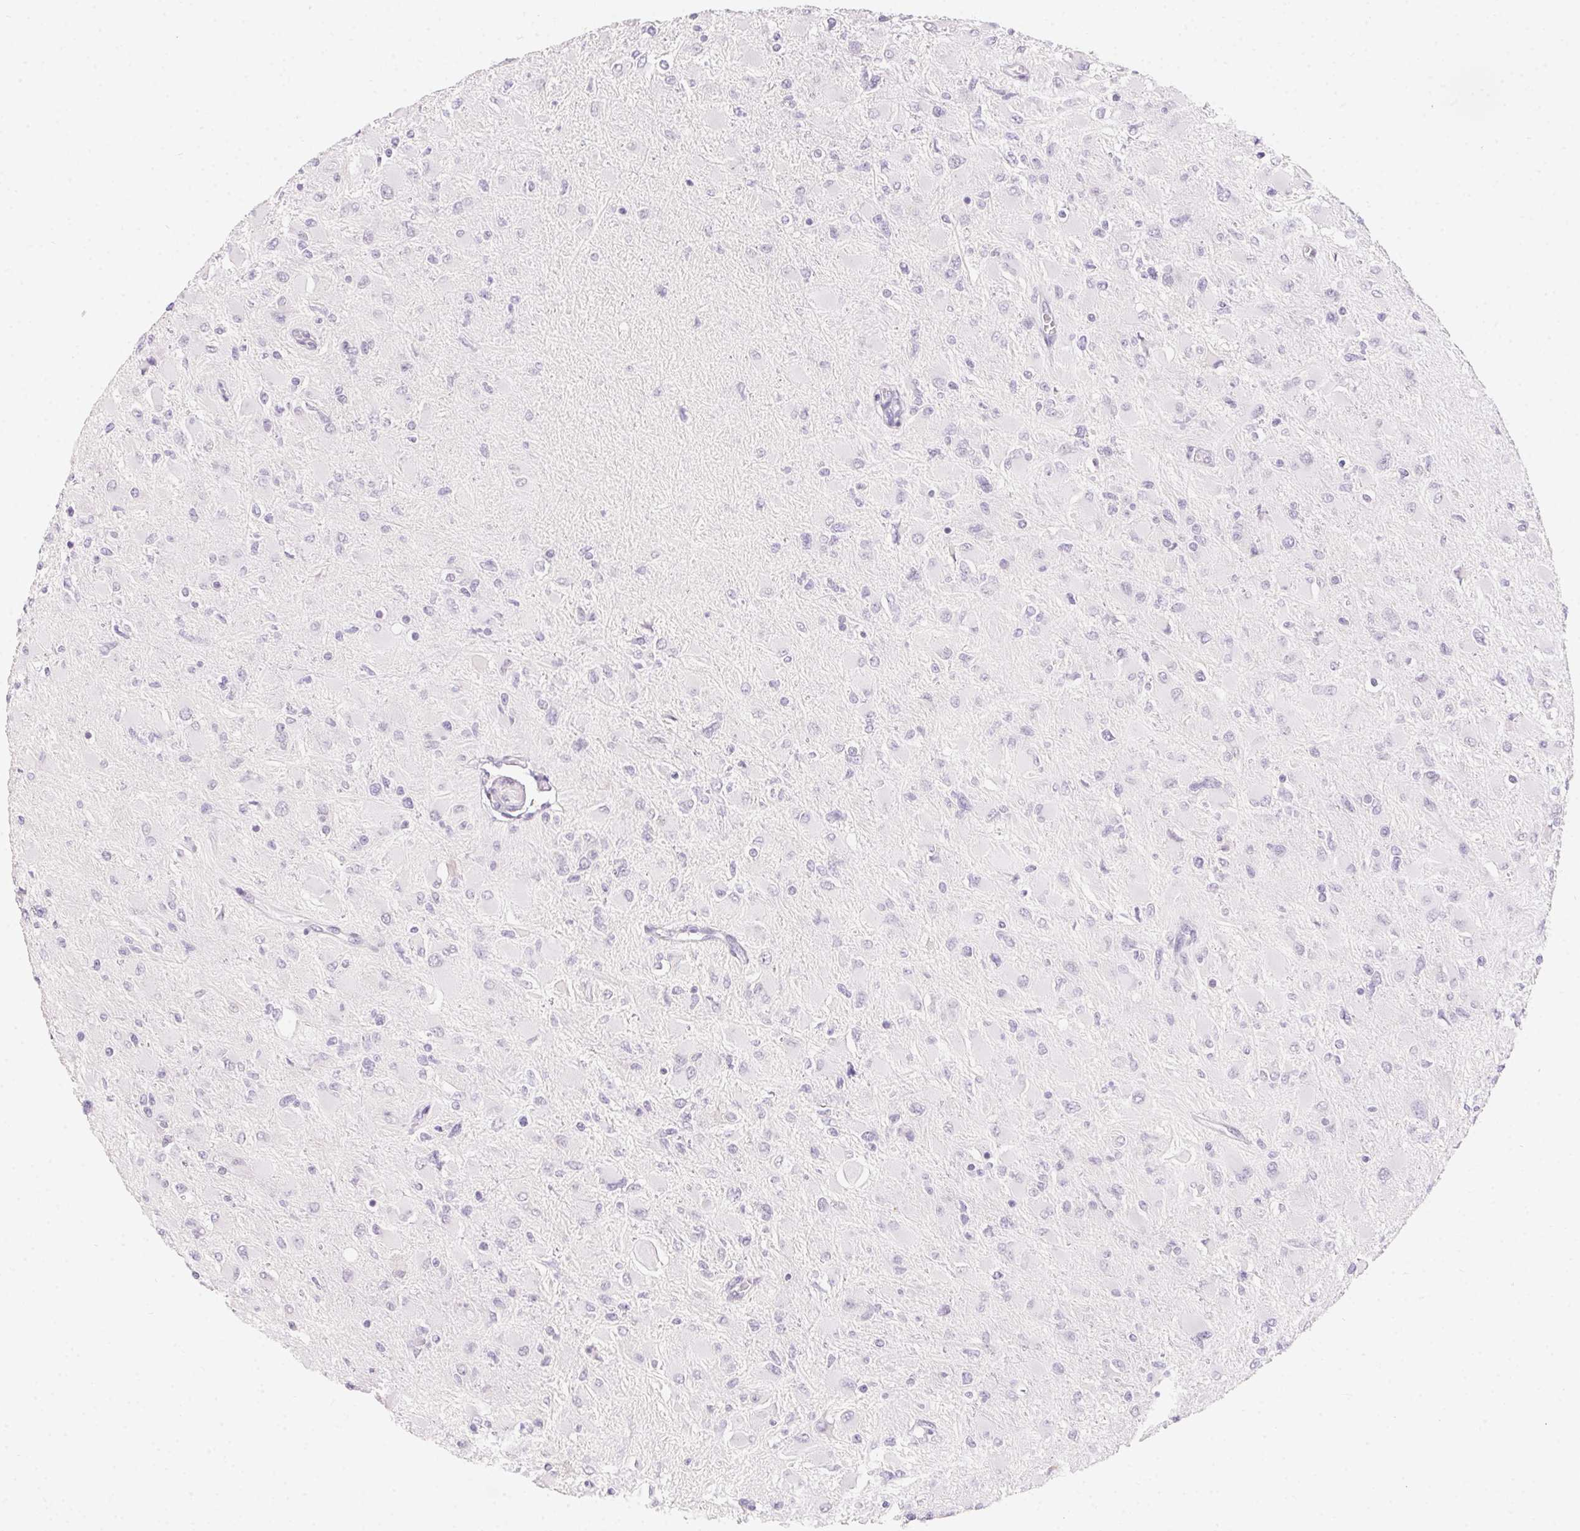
{"staining": {"intensity": "negative", "quantity": "none", "location": "none"}, "tissue": "glioma", "cell_type": "Tumor cells", "image_type": "cancer", "snomed": [{"axis": "morphology", "description": "Glioma, malignant, High grade"}, {"axis": "topography", "description": "Cerebral cortex"}], "caption": "Immunohistochemical staining of human glioma exhibits no significant expression in tumor cells. Nuclei are stained in blue.", "gene": "MORC1", "patient": {"sex": "female", "age": 36}}